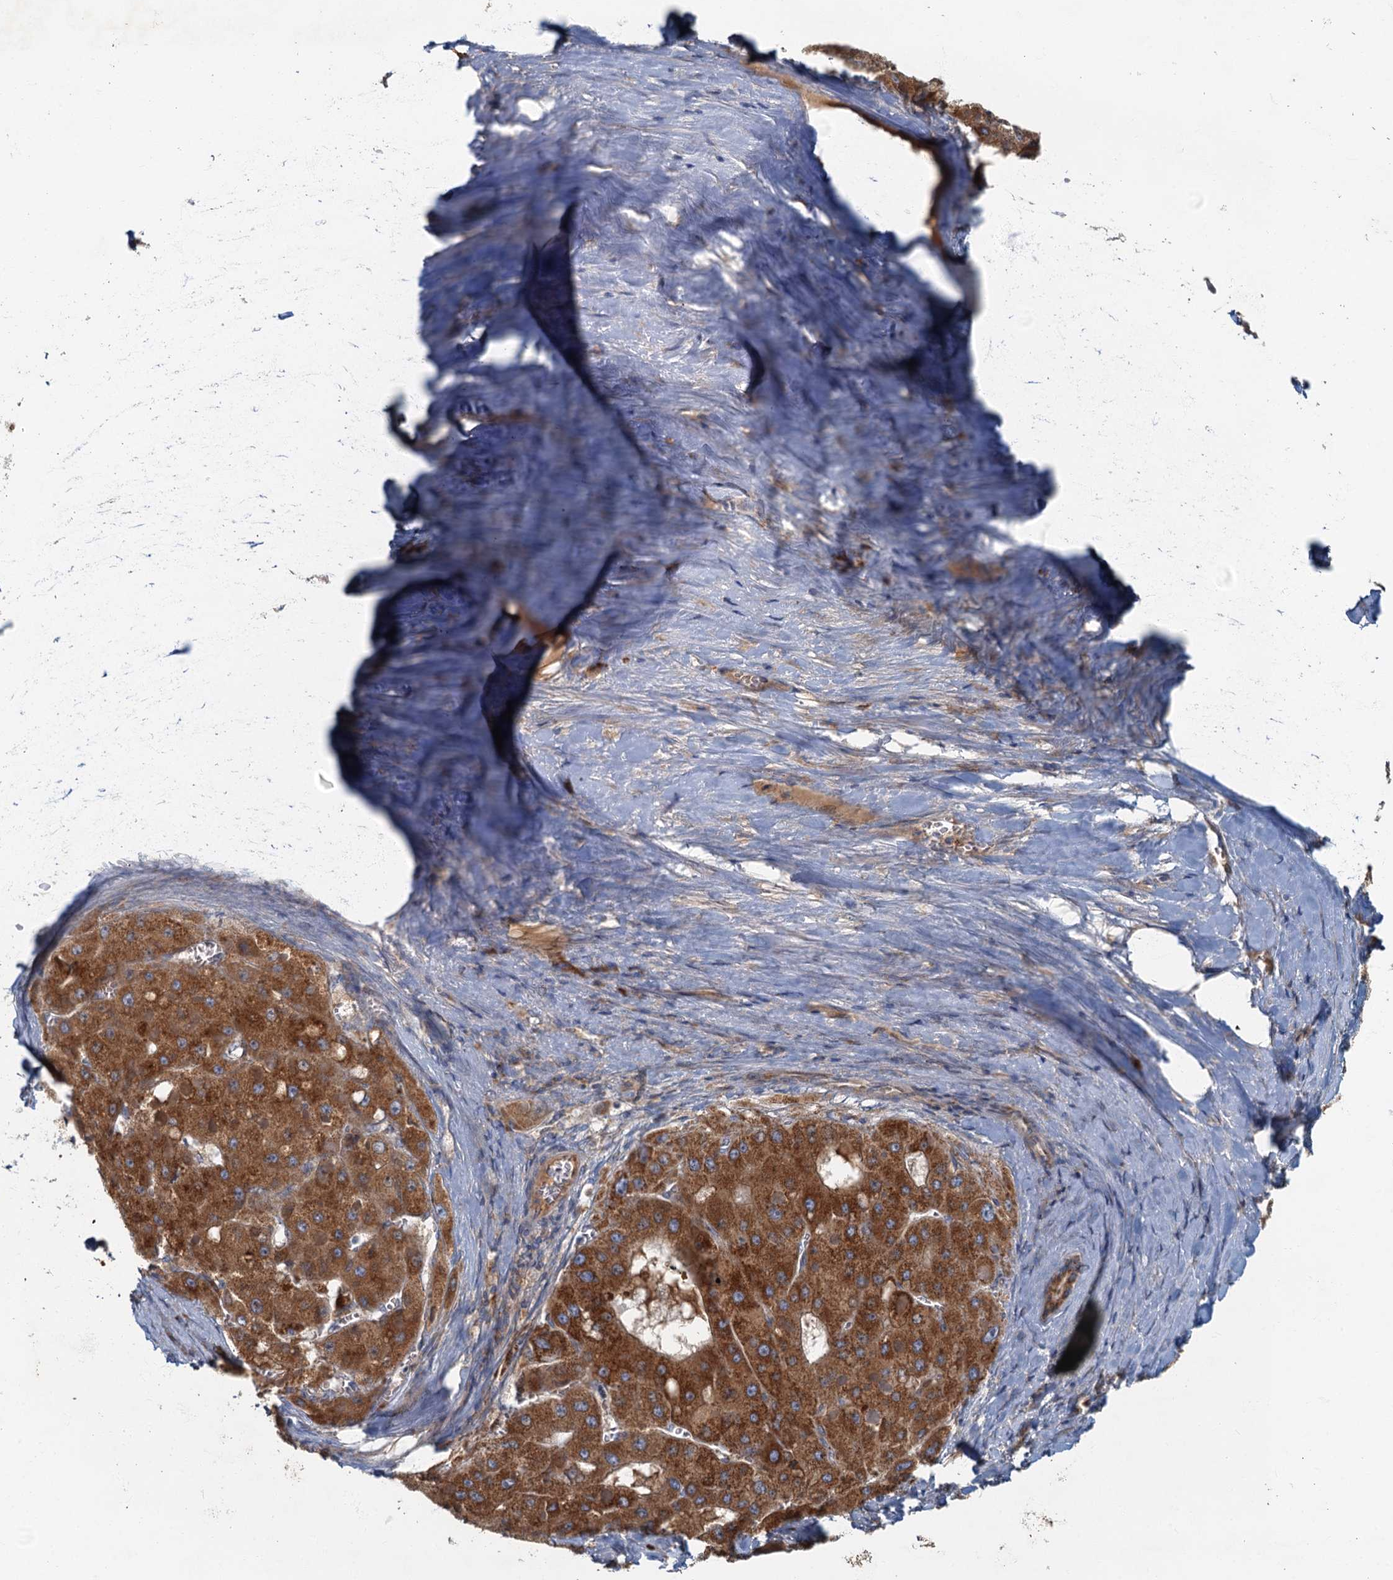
{"staining": {"intensity": "strong", "quantity": ">75%", "location": "cytoplasmic/membranous"}, "tissue": "liver cancer", "cell_type": "Tumor cells", "image_type": "cancer", "snomed": [{"axis": "morphology", "description": "Carcinoma, Hepatocellular, NOS"}, {"axis": "topography", "description": "Liver"}], "caption": "Liver cancer tissue displays strong cytoplasmic/membranous staining in about >75% of tumor cells, visualized by immunohistochemistry. (DAB = brown stain, brightfield microscopy at high magnification).", "gene": "SPDYC", "patient": {"sex": "female", "age": 73}}